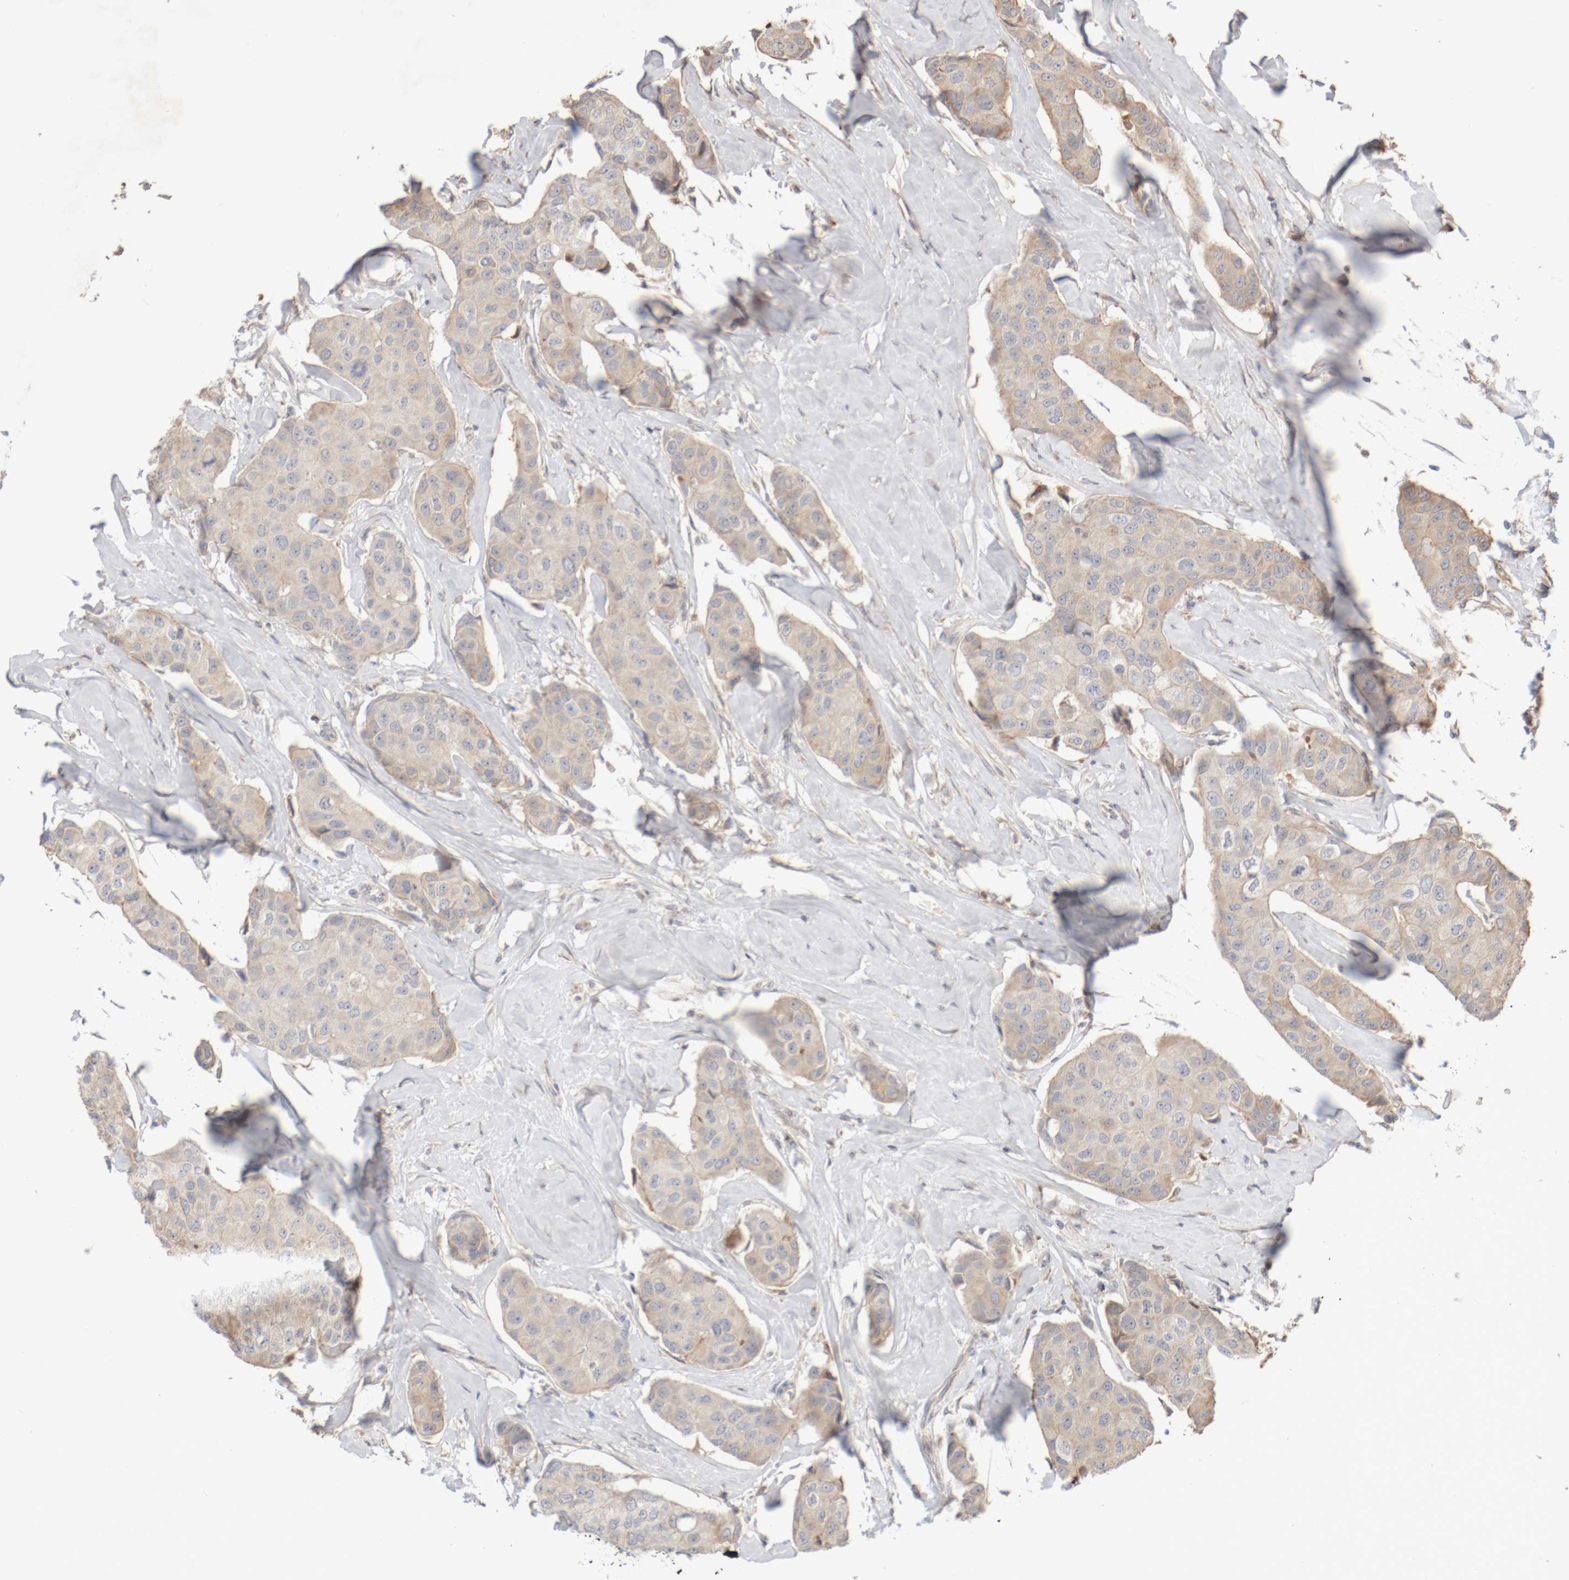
{"staining": {"intensity": "weak", "quantity": ">75%", "location": "cytoplasmic/membranous"}, "tissue": "breast cancer", "cell_type": "Tumor cells", "image_type": "cancer", "snomed": [{"axis": "morphology", "description": "Duct carcinoma"}, {"axis": "topography", "description": "Breast"}], "caption": "Immunohistochemical staining of breast cancer (invasive ductal carcinoma) displays low levels of weak cytoplasmic/membranous positivity in about >75% of tumor cells.", "gene": "DPH7", "patient": {"sex": "female", "age": 80}}